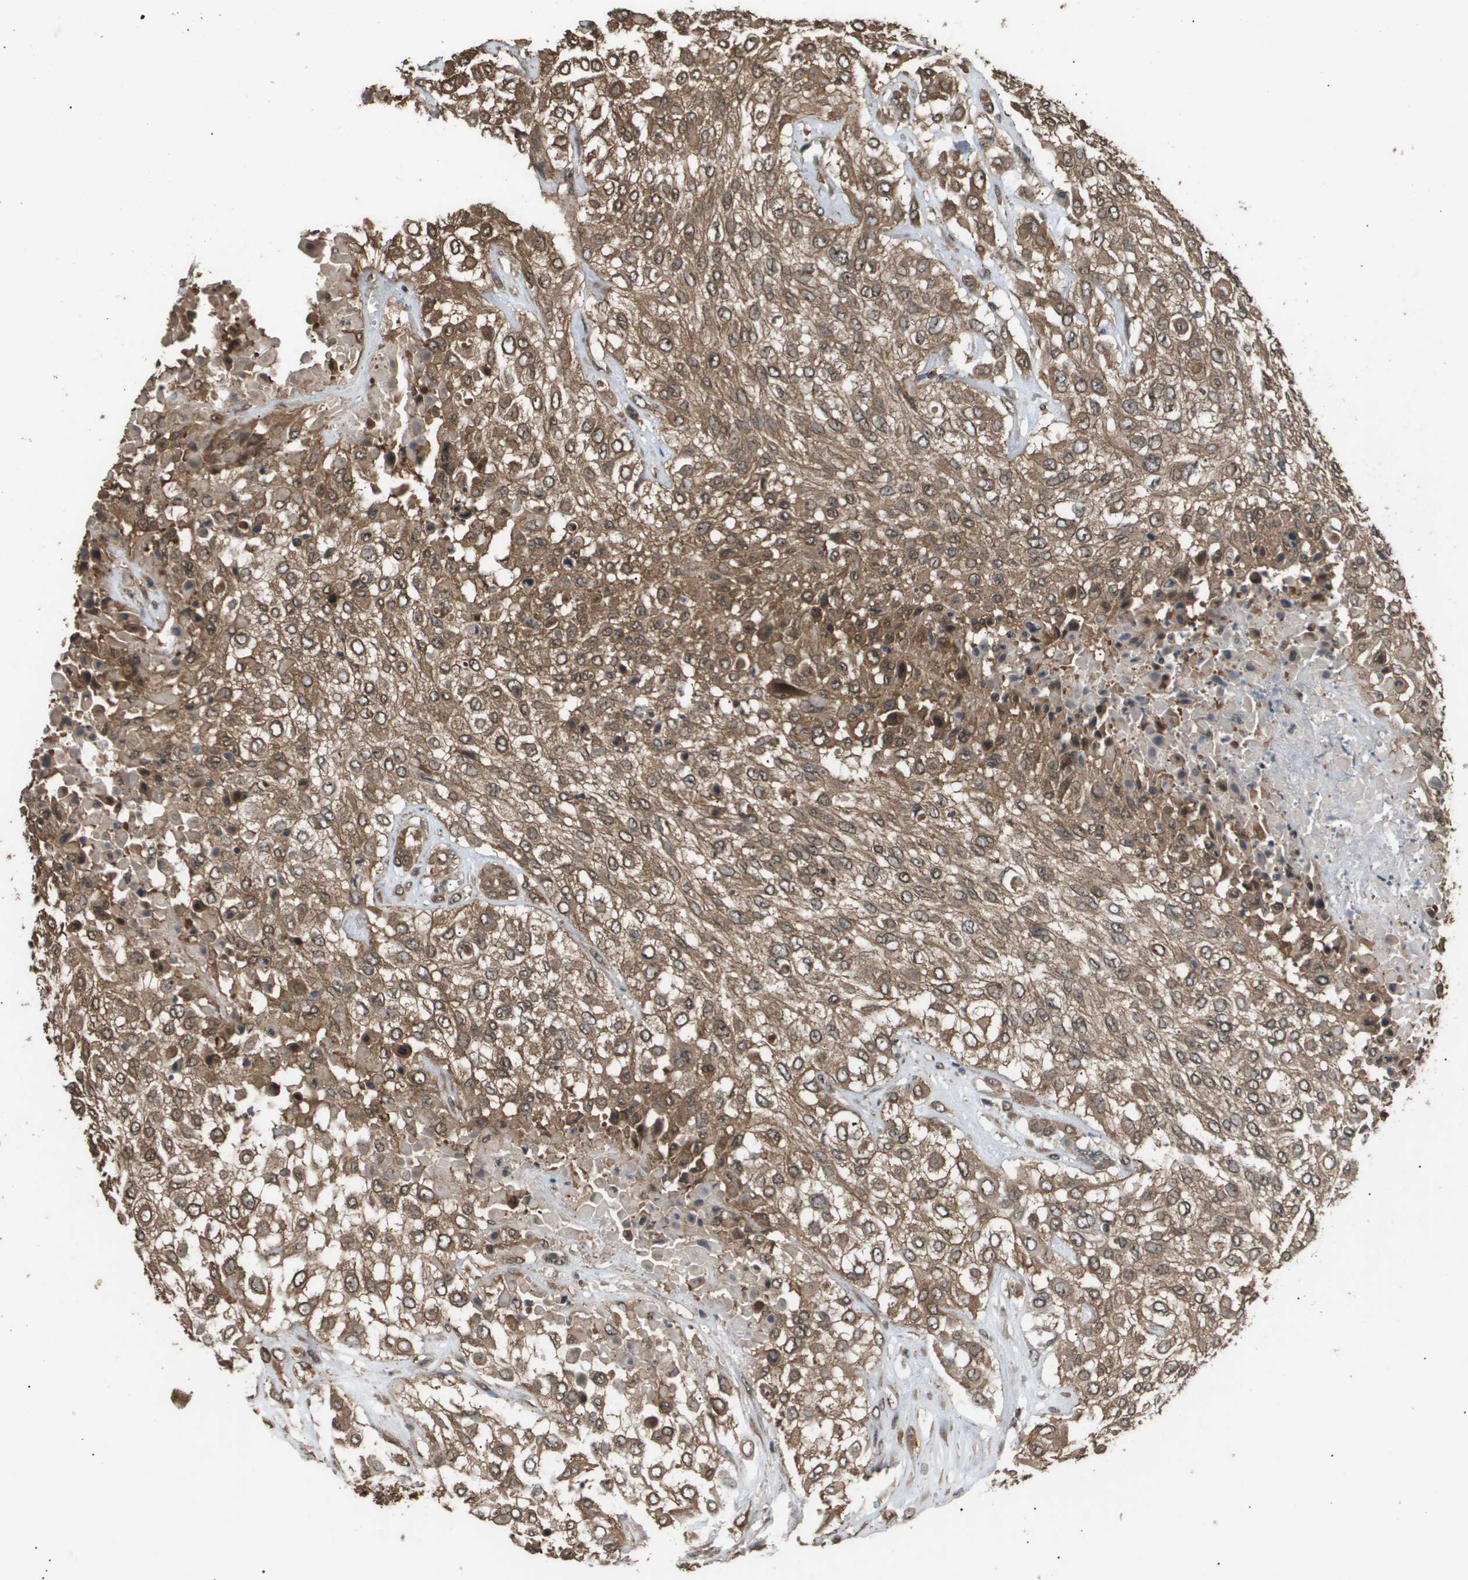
{"staining": {"intensity": "moderate", "quantity": ">75%", "location": "cytoplasmic/membranous,nuclear"}, "tissue": "urothelial cancer", "cell_type": "Tumor cells", "image_type": "cancer", "snomed": [{"axis": "morphology", "description": "Urothelial carcinoma, High grade"}, {"axis": "topography", "description": "Urinary bladder"}], "caption": "Brown immunohistochemical staining in urothelial carcinoma (high-grade) displays moderate cytoplasmic/membranous and nuclear positivity in approximately >75% of tumor cells.", "gene": "ING1", "patient": {"sex": "male", "age": 57}}